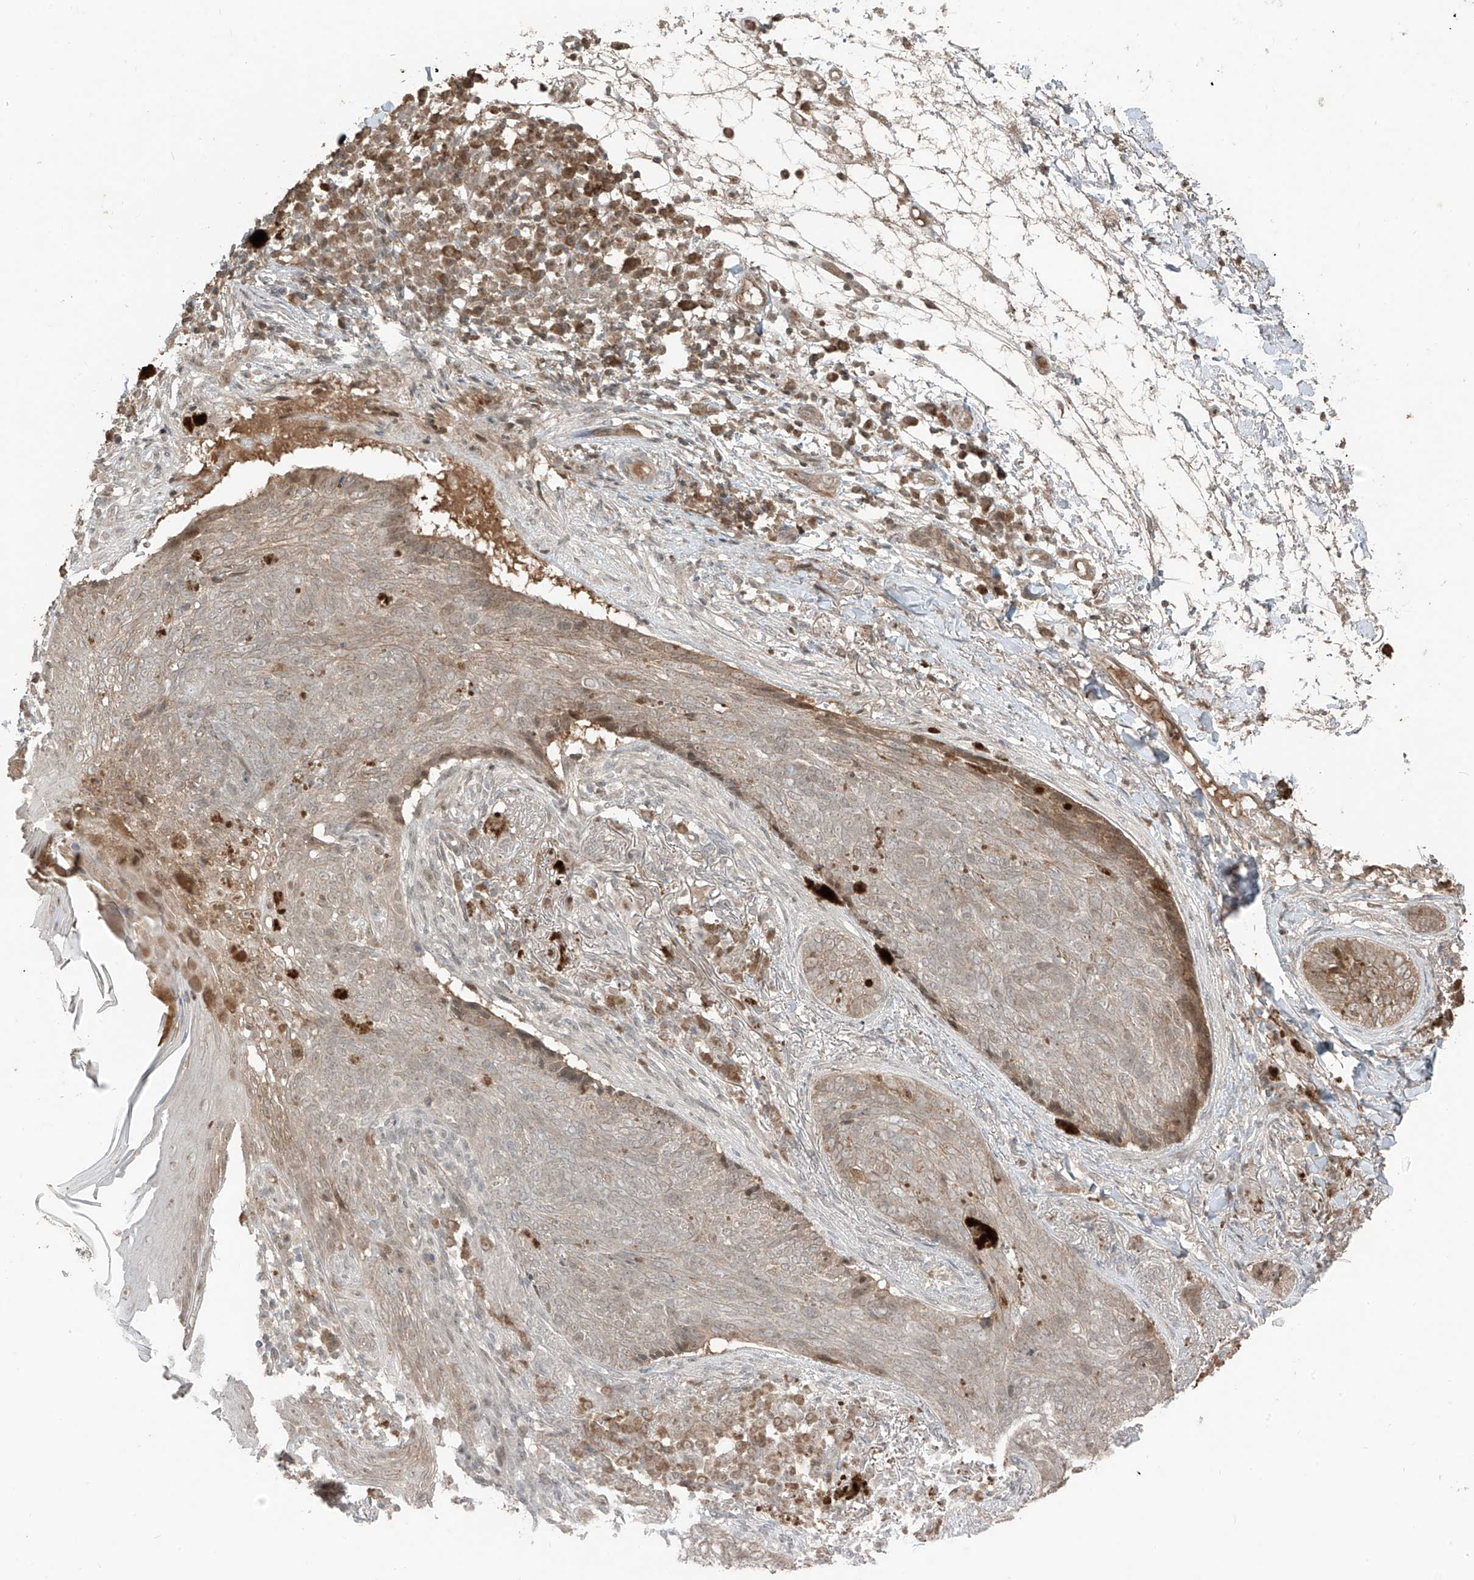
{"staining": {"intensity": "moderate", "quantity": "<25%", "location": "cytoplasmic/membranous"}, "tissue": "skin cancer", "cell_type": "Tumor cells", "image_type": "cancer", "snomed": [{"axis": "morphology", "description": "Basal cell carcinoma"}, {"axis": "topography", "description": "Skin"}], "caption": "Moderate cytoplasmic/membranous protein staining is seen in about <25% of tumor cells in basal cell carcinoma (skin).", "gene": "COLGALT2", "patient": {"sex": "male", "age": 85}}